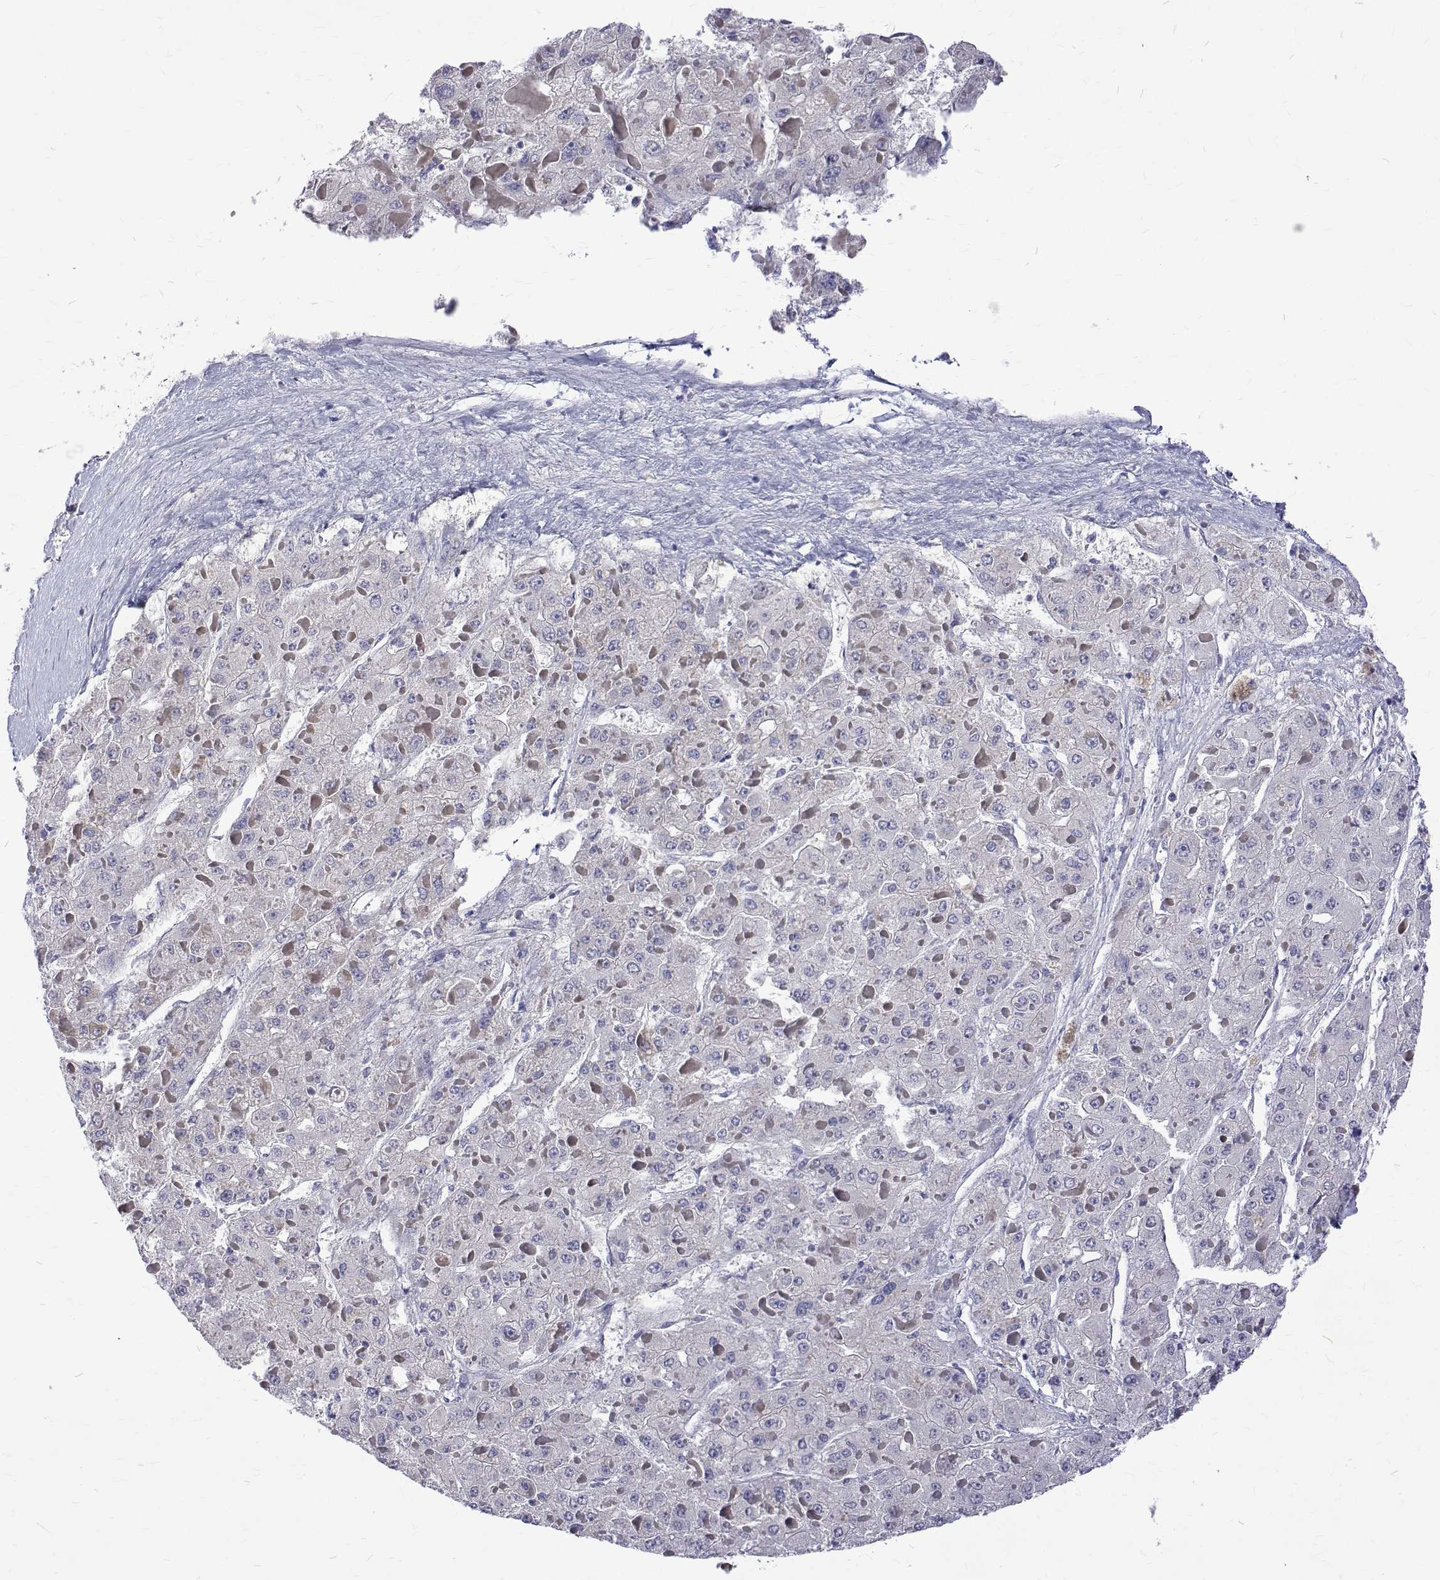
{"staining": {"intensity": "negative", "quantity": "none", "location": "none"}, "tissue": "liver cancer", "cell_type": "Tumor cells", "image_type": "cancer", "snomed": [{"axis": "morphology", "description": "Carcinoma, Hepatocellular, NOS"}, {"axis": "topography", "description": "Liver"}], "caption": "Liver cancer stained for a protein using immunohistochemistry (IHC) reveals no staining tumor cells.", "gene": "PADI1", "patient": {"sex": "female", "age": 73}}